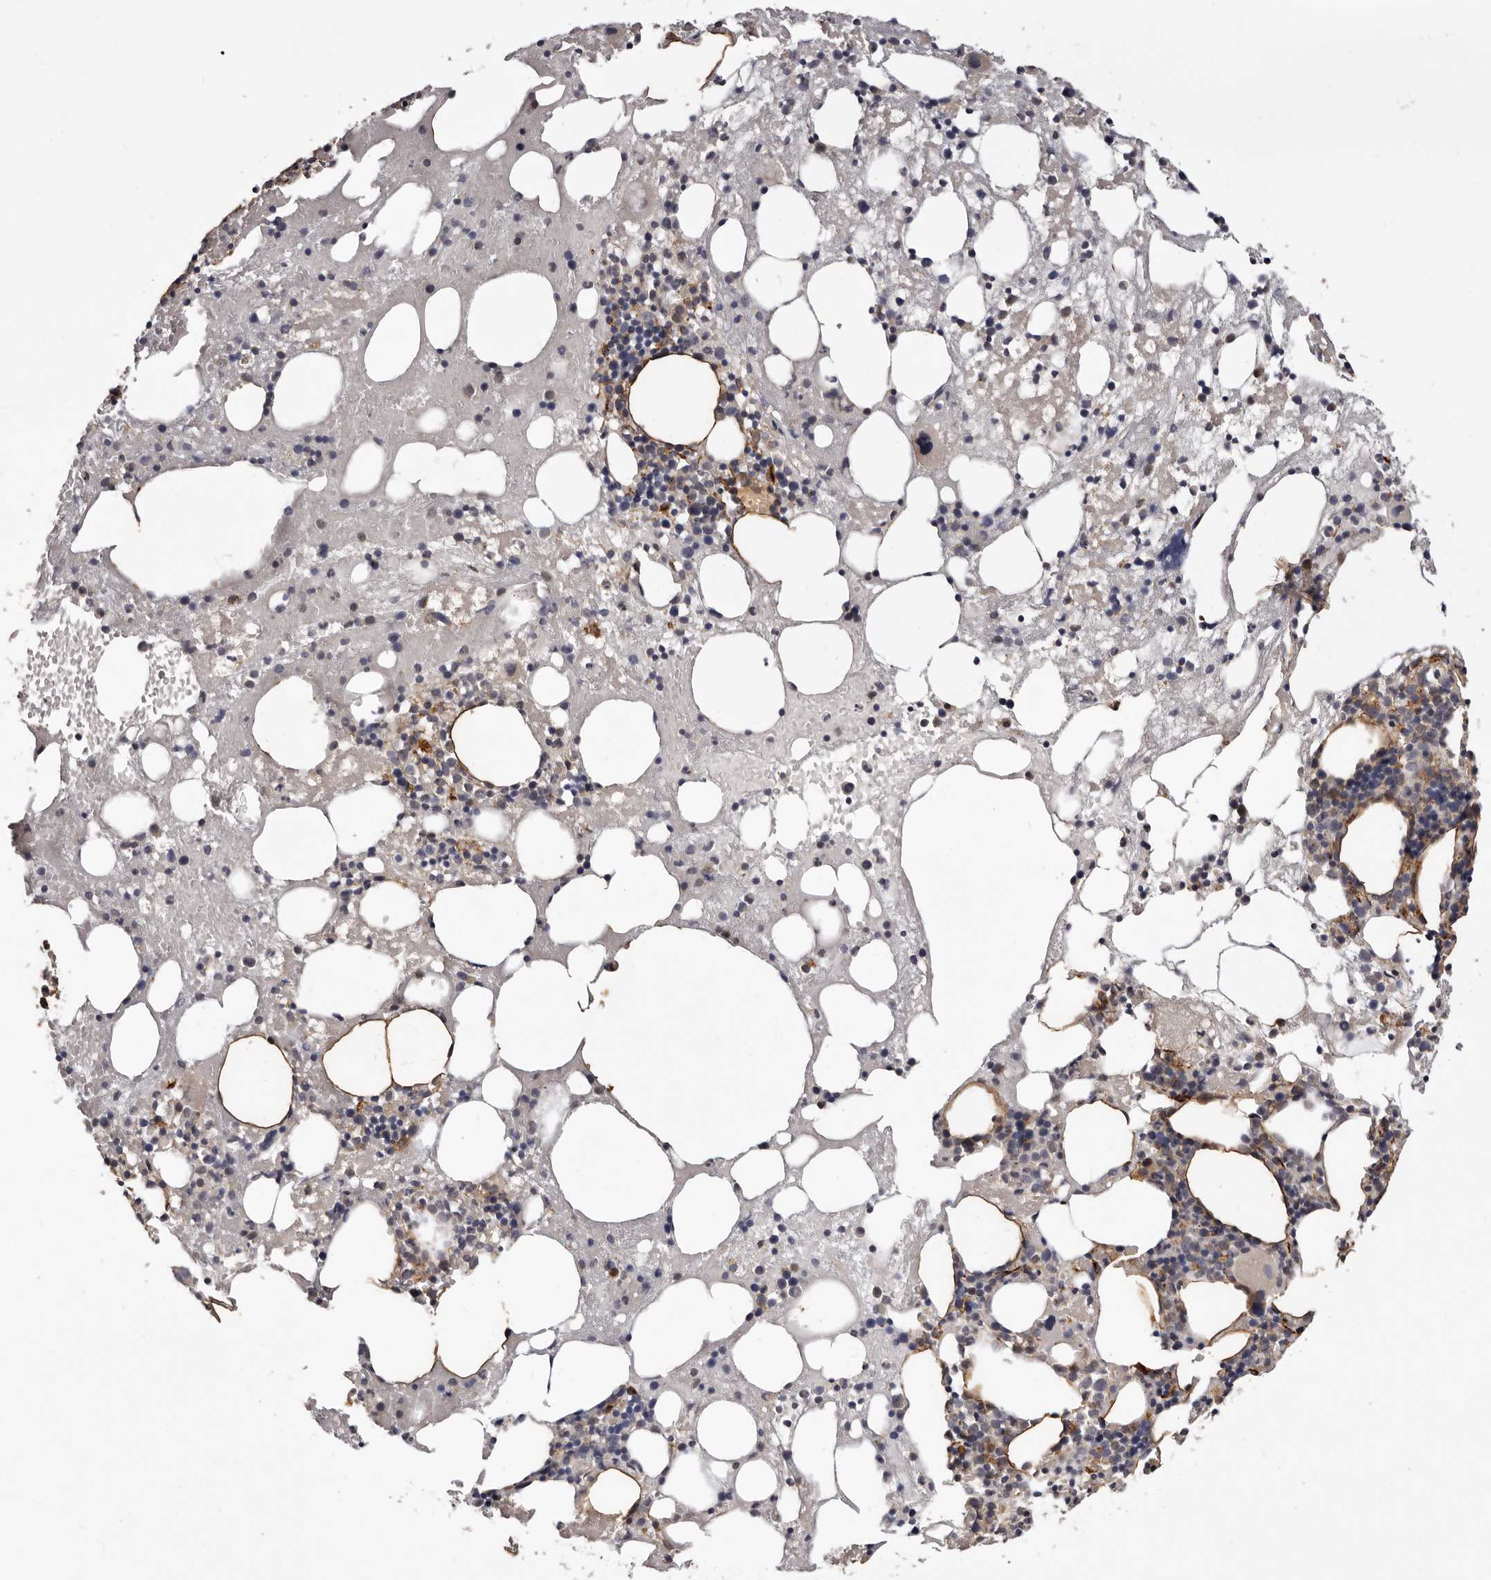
{"staining": {"intensity": "moderate", "quantity": "<25%", "location": "cytoplasmic/membranous"}, "tissue": "bone marrow", "cell_type": "Hematopoietic cells", "image_type": "normal", "snomed": [{"axis": "morphology", "description": "Normal tissue, NOS"}, {"axis": "topography", "description": "Bone marrow"}], "caption": "Protein expression analysis of normal bone marrow displays moderate cytoplasmic/membranous staining in about <25% of hematopoietic cells.", "gene": "INAVA", "patient": {"sex": "male", "age": 48}}